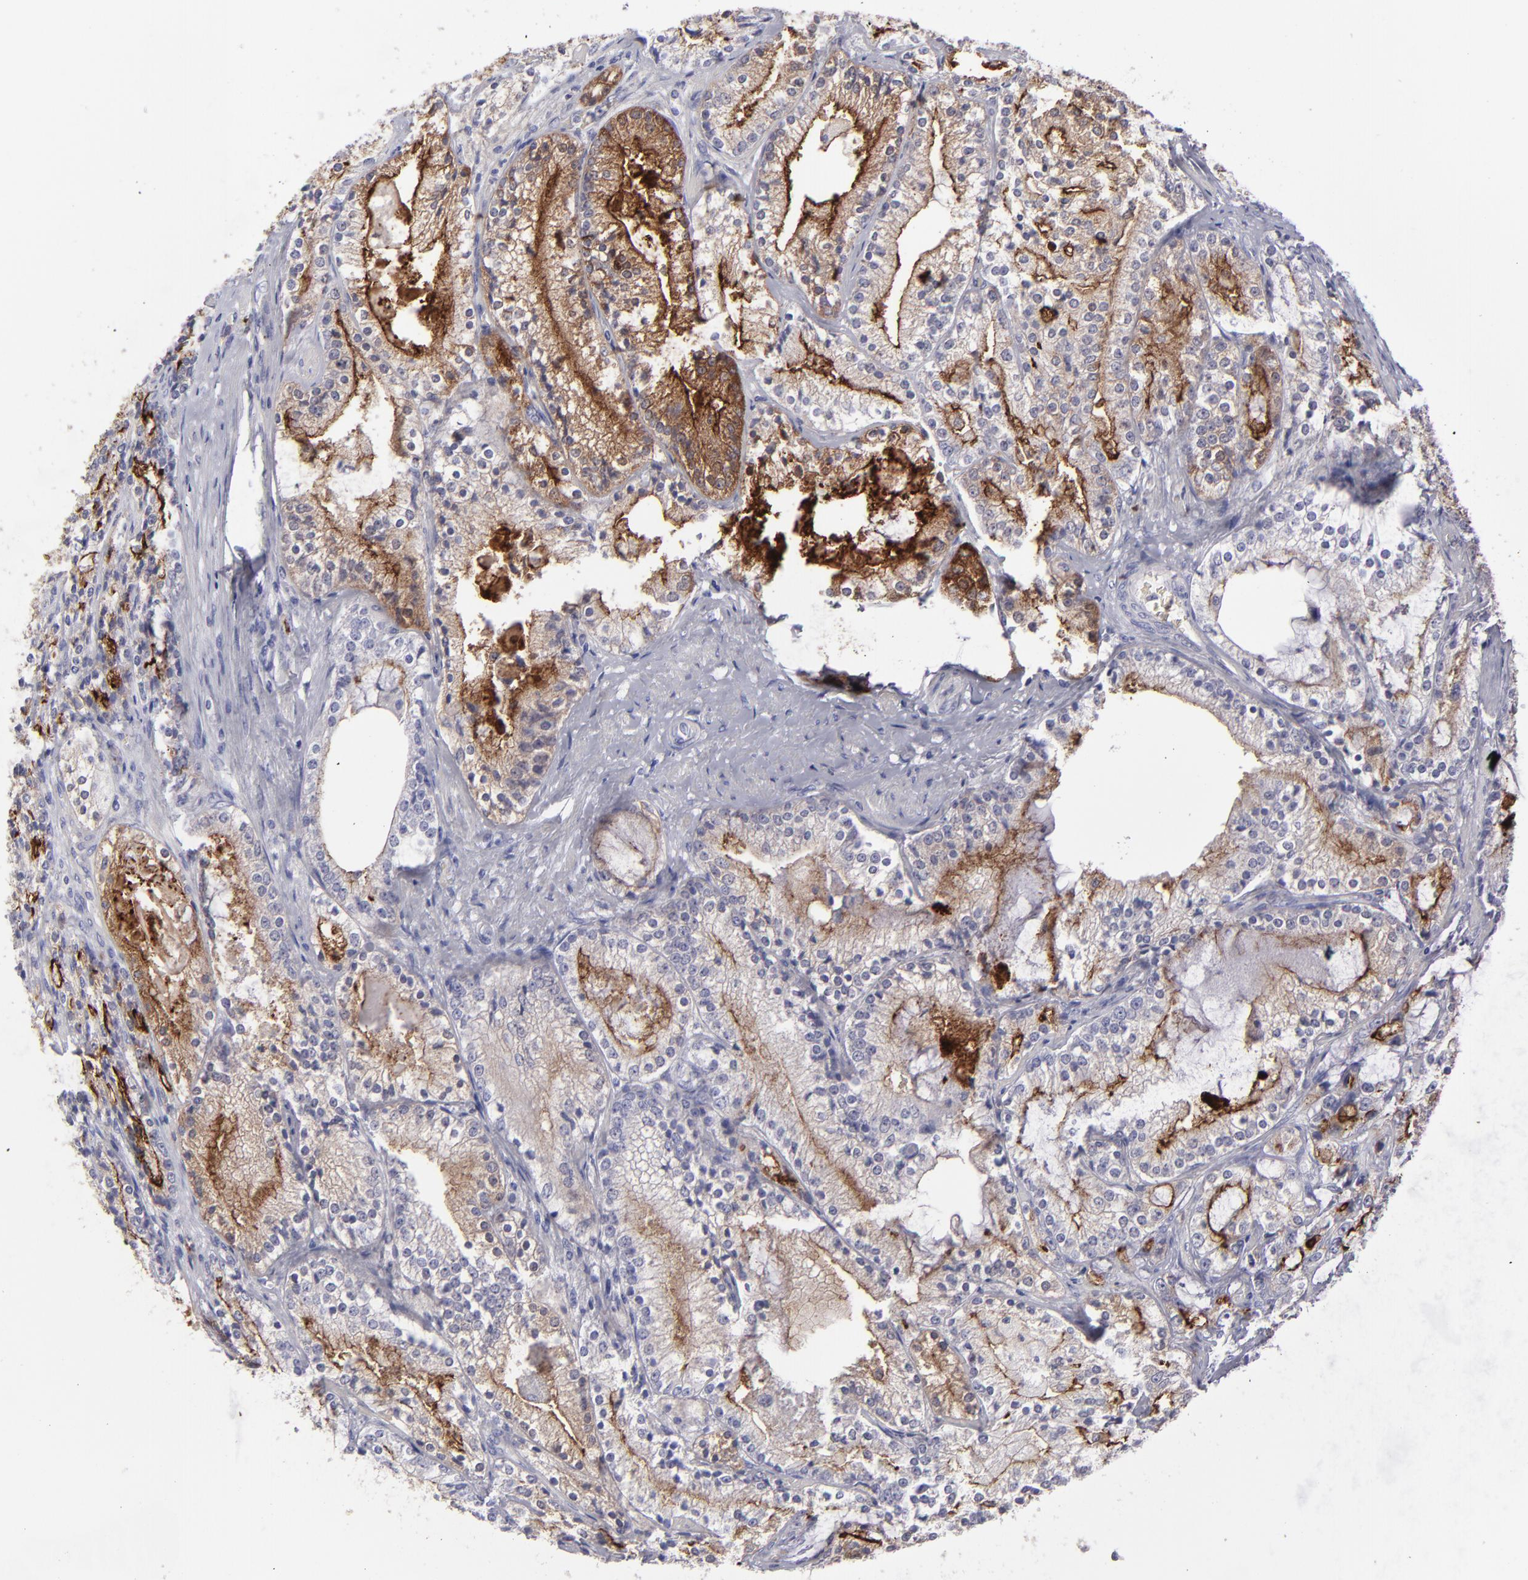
{"staining": {"intensity": "moderate", "quantity": "25%-75%", "location": "cytoplasmic/membranous"}, "tissue": "prostate cancer", "cell_type": "Tumor cells", "image_type": "cancer", "snomed": [{"axis": "morphology", "description": "Adenocarcinoma, High grade"}, {"axis": "topography", "description": "Prostate"}], "caption": "Immunohistochemistry (DAB) staining of prostate adenocarcinoma (high-grade) demonstrates moderate cytoplasmic/membranous protein expression in about 25%-75% of tumor cells. The protein of interest is shown in brown color, while the nuclei are stained blue.", "gene": "ANPEP", "patient": {"sex": "male", "age": 63}}